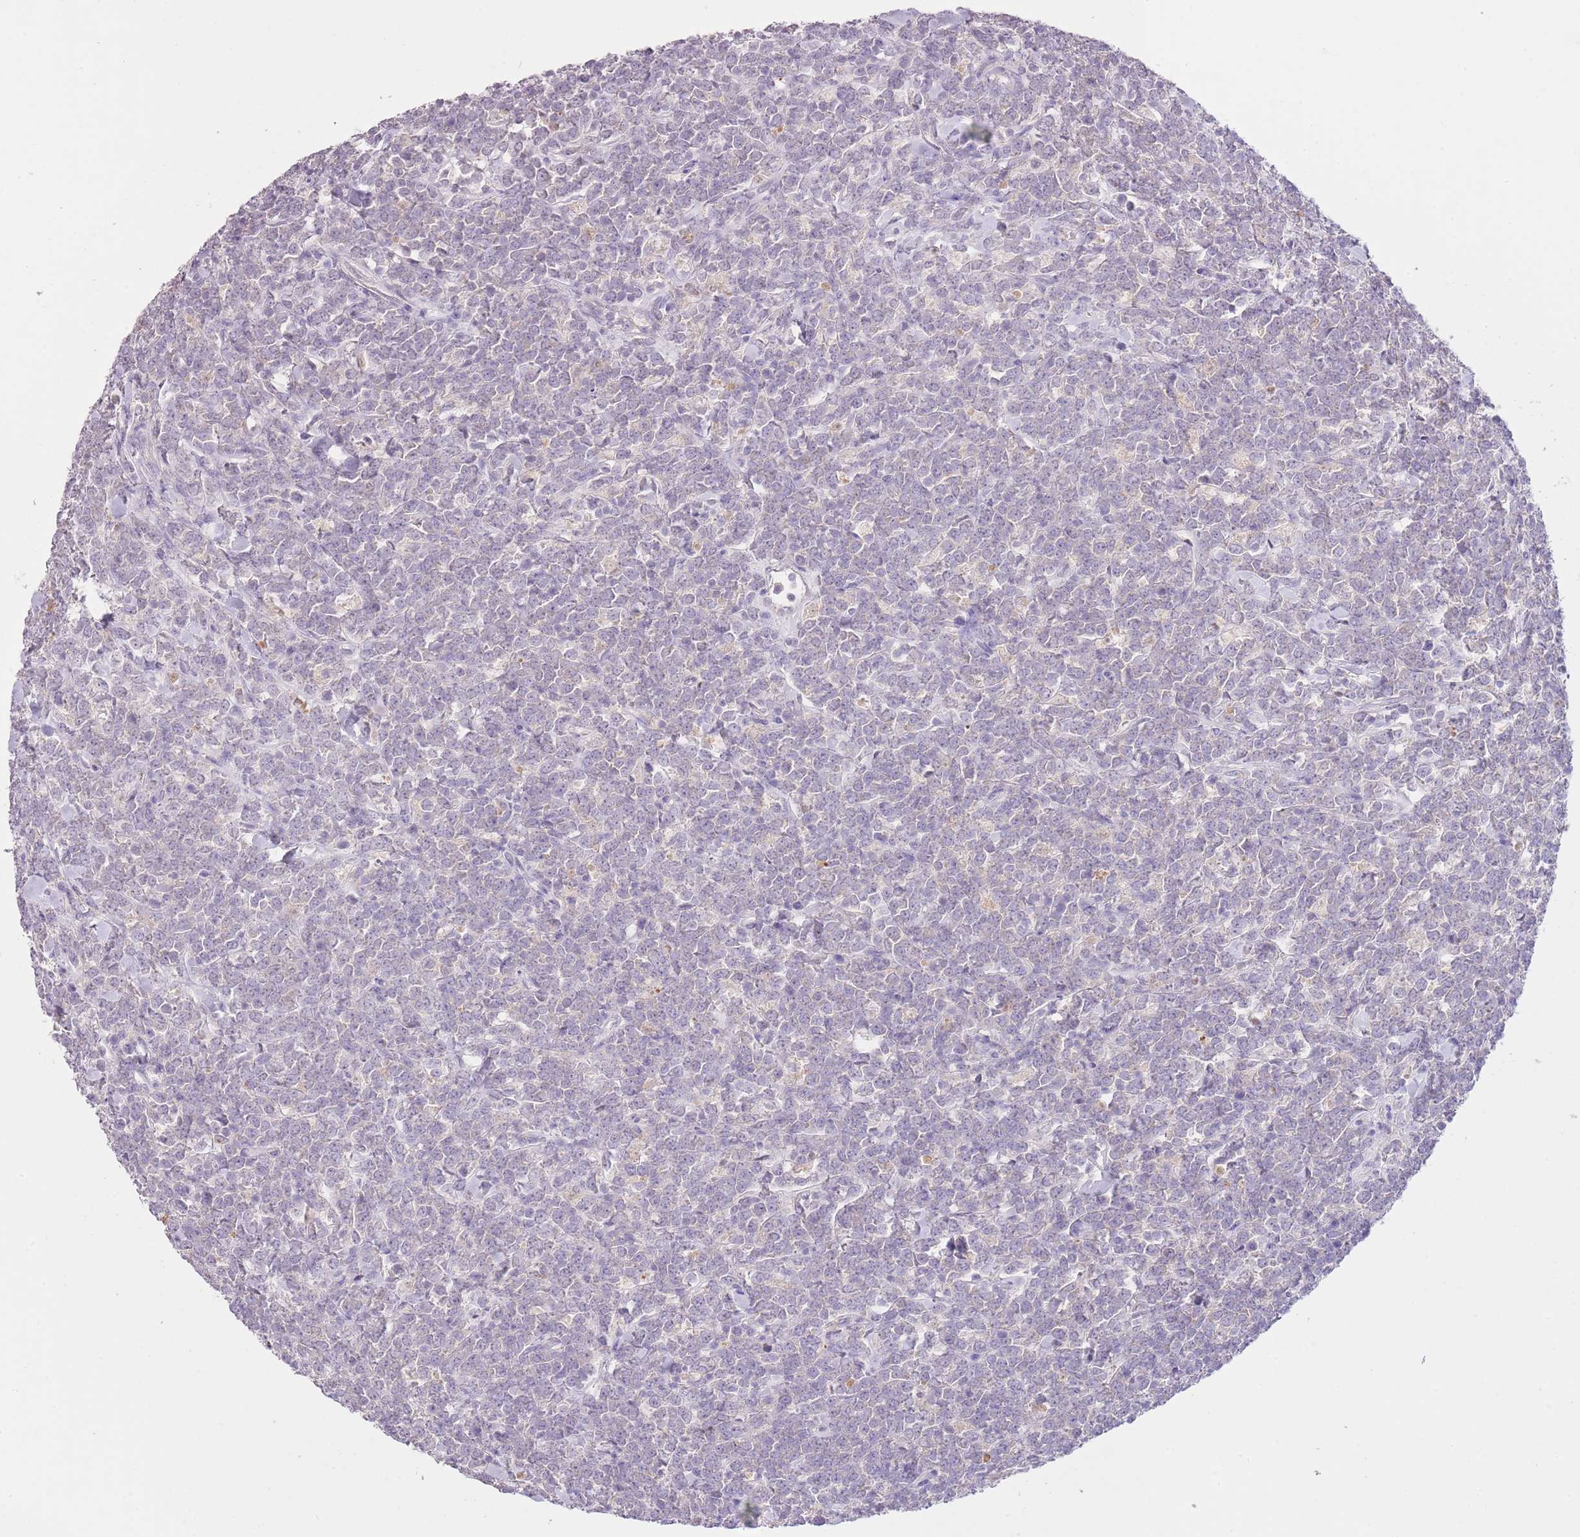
{"staining": {"intensity": "negative", "quantity": "none", "location": "none"}, "tissue": "lymphoma", "cell_type": "Tumor cells", "image_type": "cancer", "snomed": [{"axis": "morphology", "description": "Malignant lymphoma, non-Hodgkin's type, High grade"}, {"axis": "topography", "description": "Small intestine"}], "caption": "A high-resolution micrograph shows immunohistochemistry (IHC) staining of high-grade malignant lymphoma, non-Hodgkin's type, which displays no significant expression in tumor cells. The staining is performed using DAB brown chromogen with nuclei counter-stained in using hematoxylin.", "gene": "SLC35E3", "patient": {"sex": "male", "age": 8}}